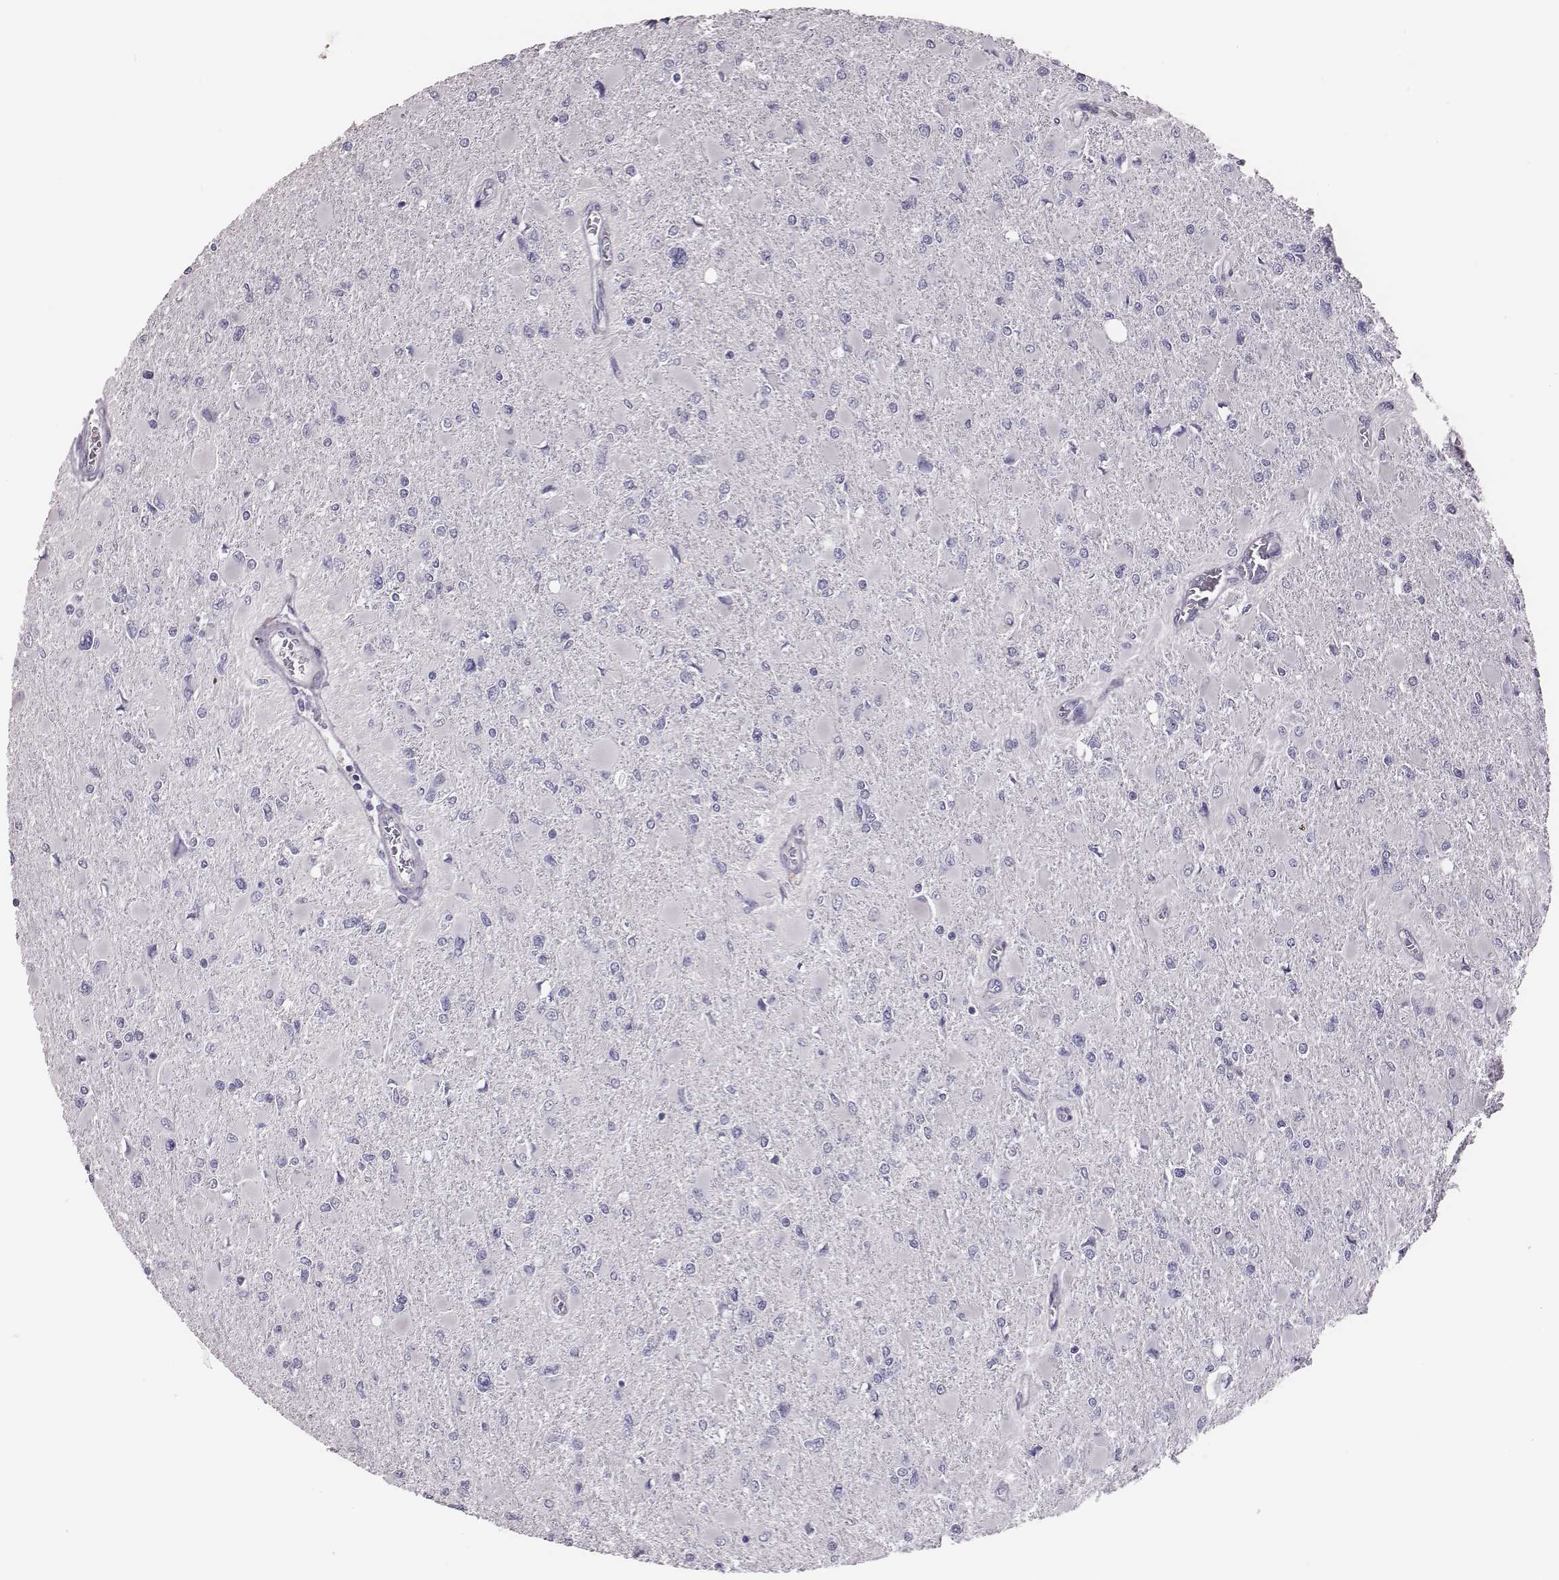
{"staining": {"intensity": "negative", "quantity": "none", "location": "none"}, "tissue": "glioma", "cell_type": "Tumor cells", "image_type": "cancer", "snomed": [{"axis": "morphology", "description": "Glioma, malignant, High grade"}, {"axis": "topography", "description": "Cerebral cortex"}], "caption": "DAB (3,3'-diaminobenzidine) immunohistochemical staining of malignant high-grade glioma reveals no significant positivity in tumor cells. Nuclei are stained in blue.", "gene": "SCML2", "patient": {"sex": "female", "age": 36}}